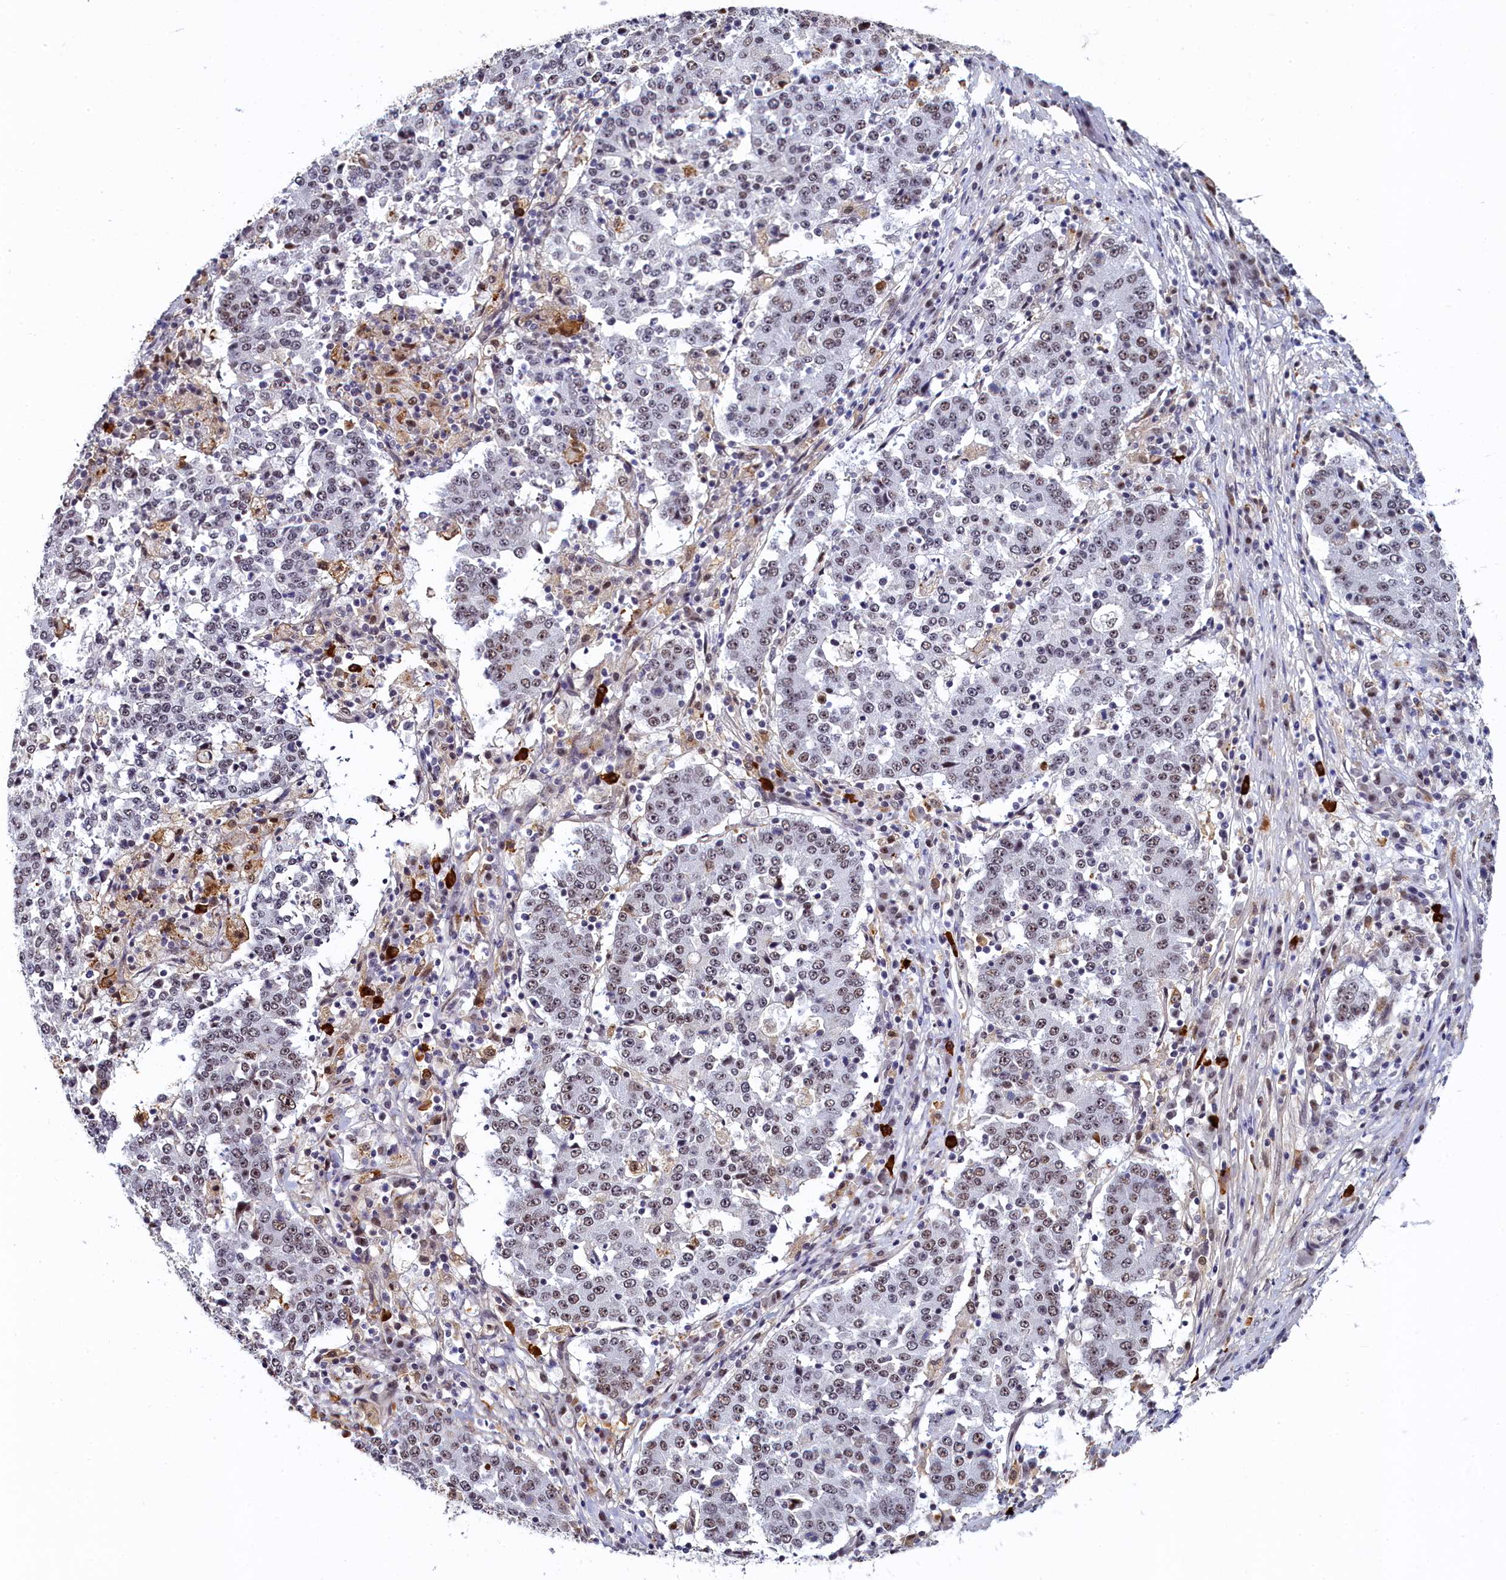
{"staining": {"intensity": "weak", "quantity": "<25%", "location": "nuclear"}, "tissue": "stomach cancer", "cell_type": "Tumor cells", "image_type": "cancer", "snomed": [{"axis": "morphology", "description": "Adenocarcinoma, NOS"}, {"axis": "topography", "description": "Stomach"}], "caption": "This is an immunohistochemistry photomicrograph of stomach cancer. There is no positivity in tumor cells.", "gene": "INTS14", "patient": {"sex": "male", "age": 59}}